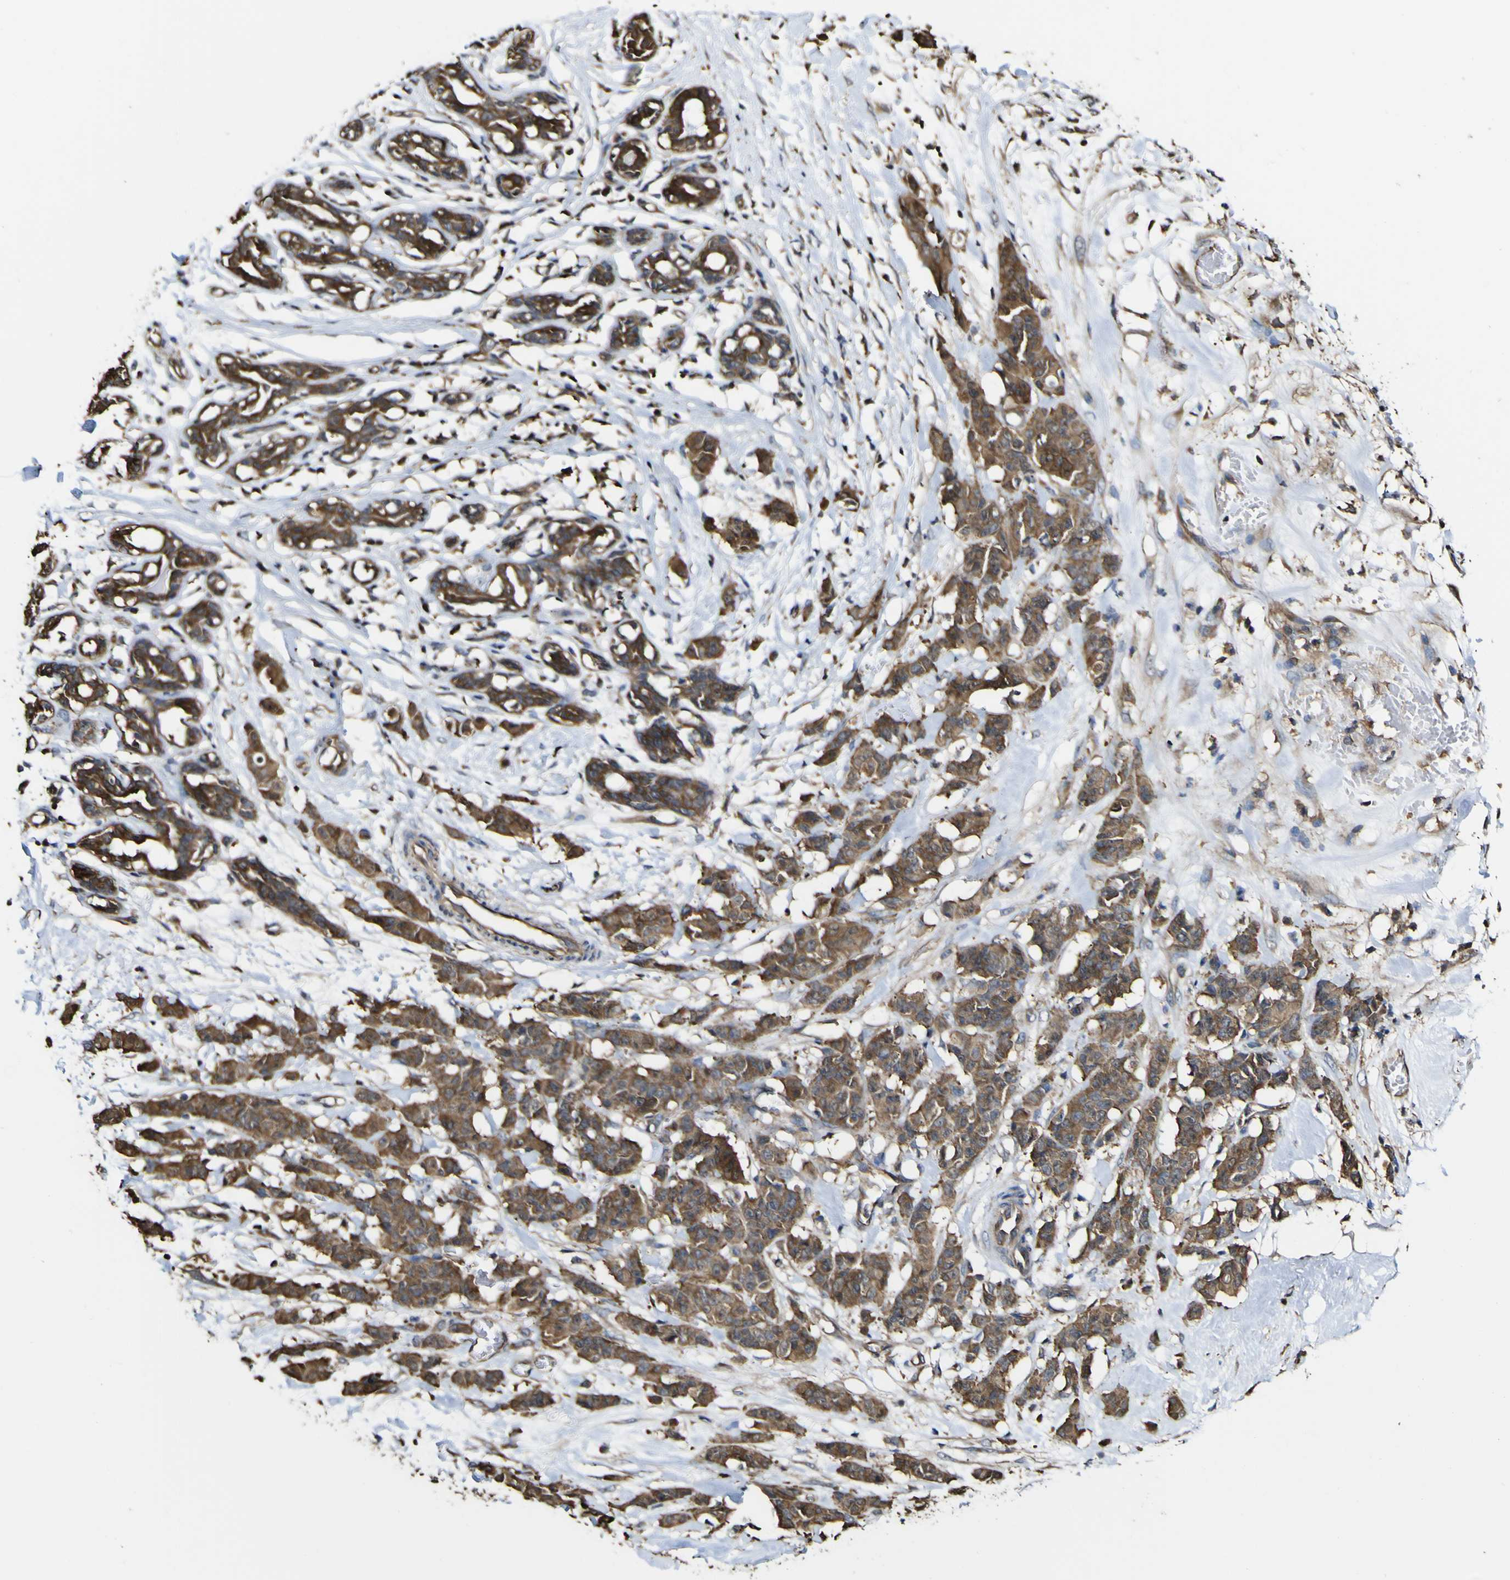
{"staining": {"intensity": "moderate", "quantity": ">75%", "location": "cytoplasmic/membranous"}, "tissue": "breast cancer", "cell_type": "Tumor cells", "image_type": "cancer", "snomed": [{"axis": "morphology", "description": "Normal tissue, NOS"}, {"axis": "morphology", "description": "Duct carcinoma"}, {"axis": "topography", "description": "Breast"}], "caption": "Immunohistochemistry (DAB) staining of breast cancer demonstrates moderate cytoplasmic/membranous protein staining in approximately >75% of tumor cells.", "gene": "PTPRR", "patient": {"sex": "female", "age": 40}}